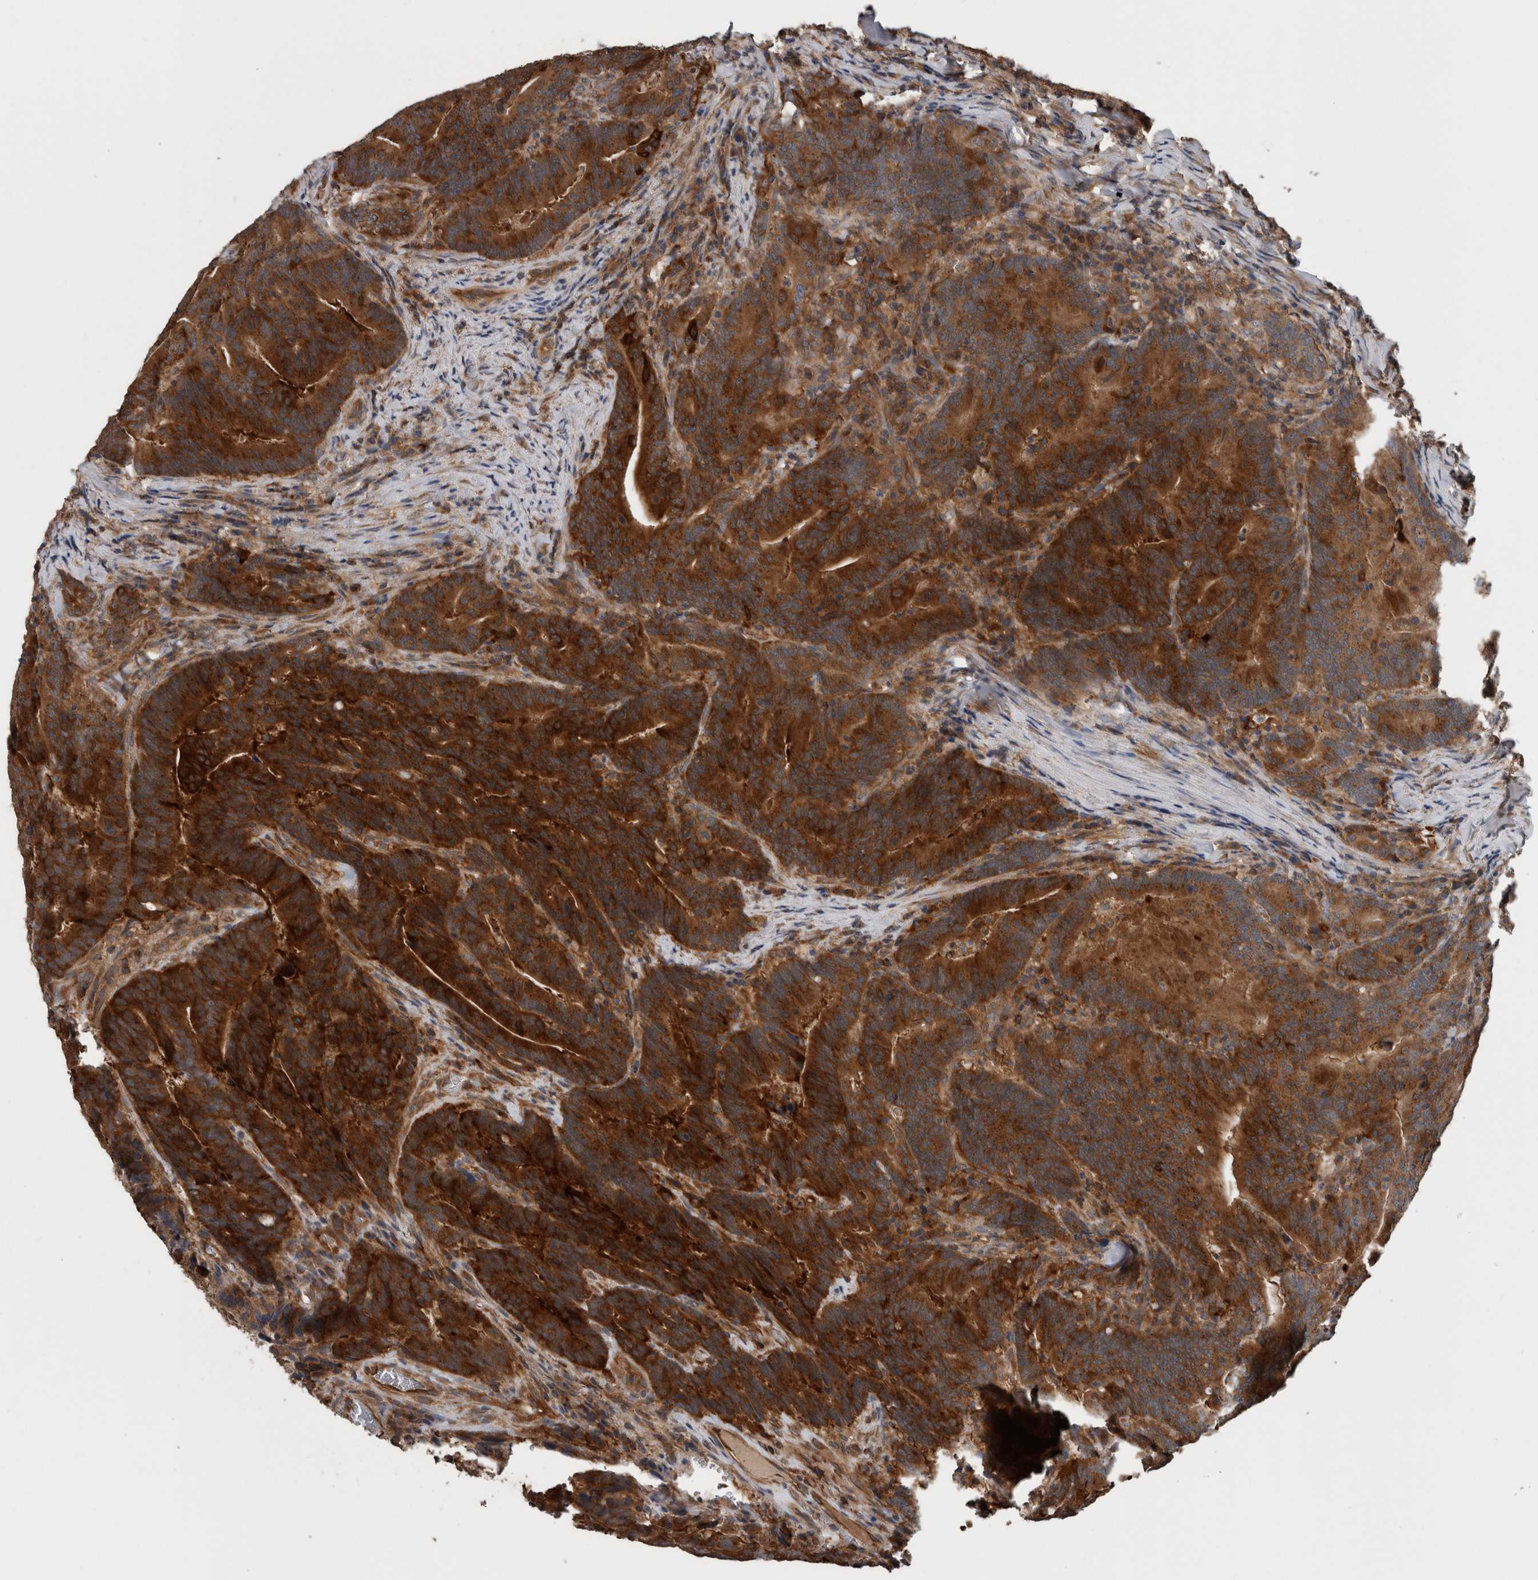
{"staining": {"intensity": "strong", "quantity": ">75%", "location": "cytoplasmic/membranous"}, "tissue": "colorectal cancer", "cell_type": "Tumor cells", "image_type": "cancer", "snomed": [{"axis": "morphology", "description": "Adenocarcinoma, NOS"}, {"axis": "topography", "description": "Colon"}], "caption": "Colorectal cancer was stained to show a protein in brown. There is high levels of strong cytoplasmic/membranous expression in about >75% of tumor cells.", "gene": "RIOK3", "patient": {"sex": "female", "age": 66}}